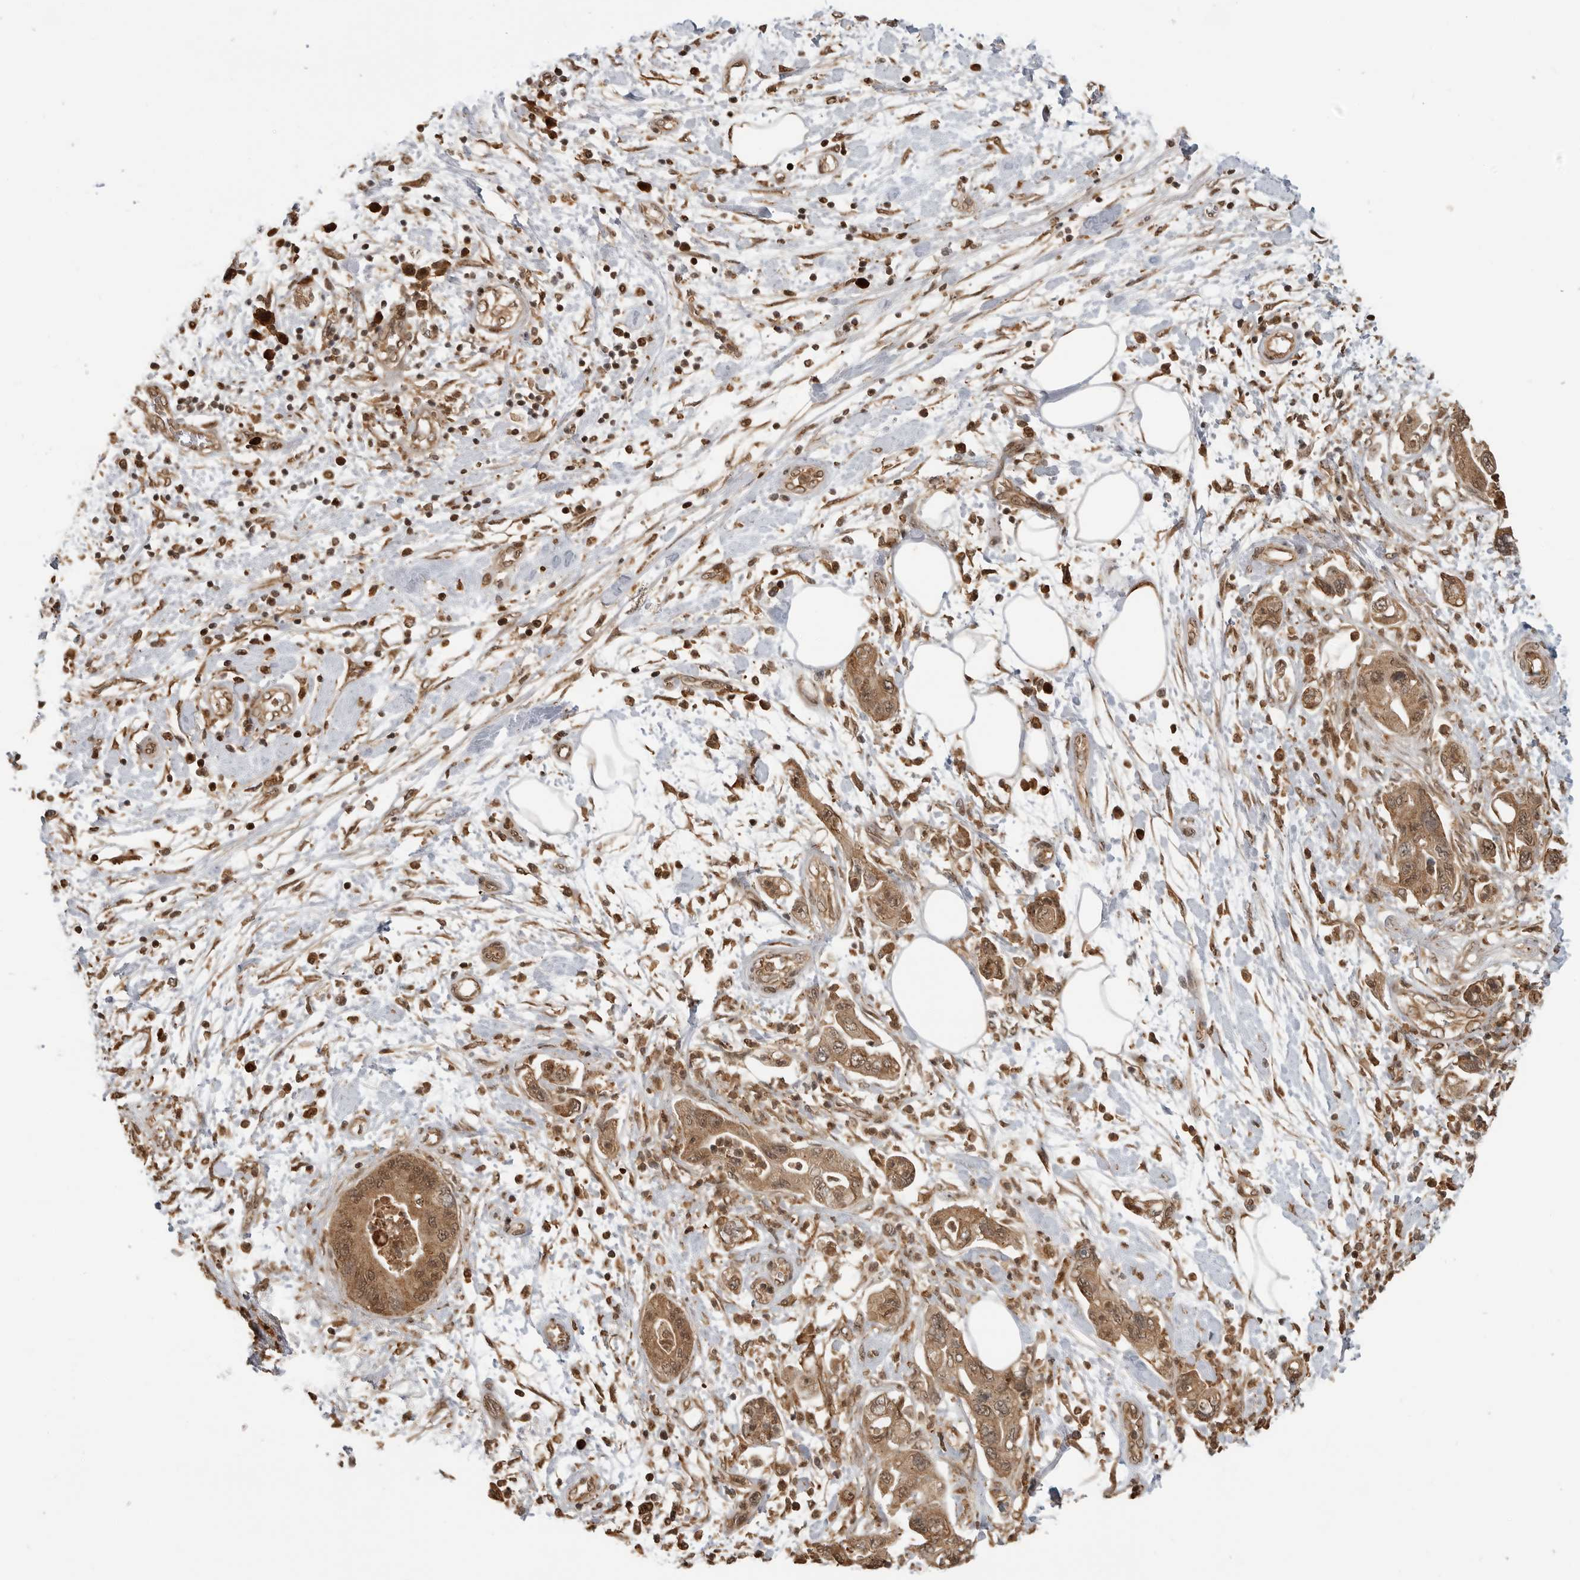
{"staining": {"intensity": "moderate", "quantity": ">75%", "location": "cytoplasmic/membranous,nuclear"}, "tissue": "pancreatic cancer", "cell_type": "Tumor cells", "image_type": "cancer", "snomed": [{"axis": "morphology", "description": "Adenocarcinoma, NOS"}, {"axis": "topography", "description": "Pancreas"}], "caption": "Tumor cells show moderate cytoplasmic/membranous and nuclear positivity in about >75% of cells in pancreatic cancer.", "gene": "BMP2K", "patient": {"sex": "female", "age": 73}}